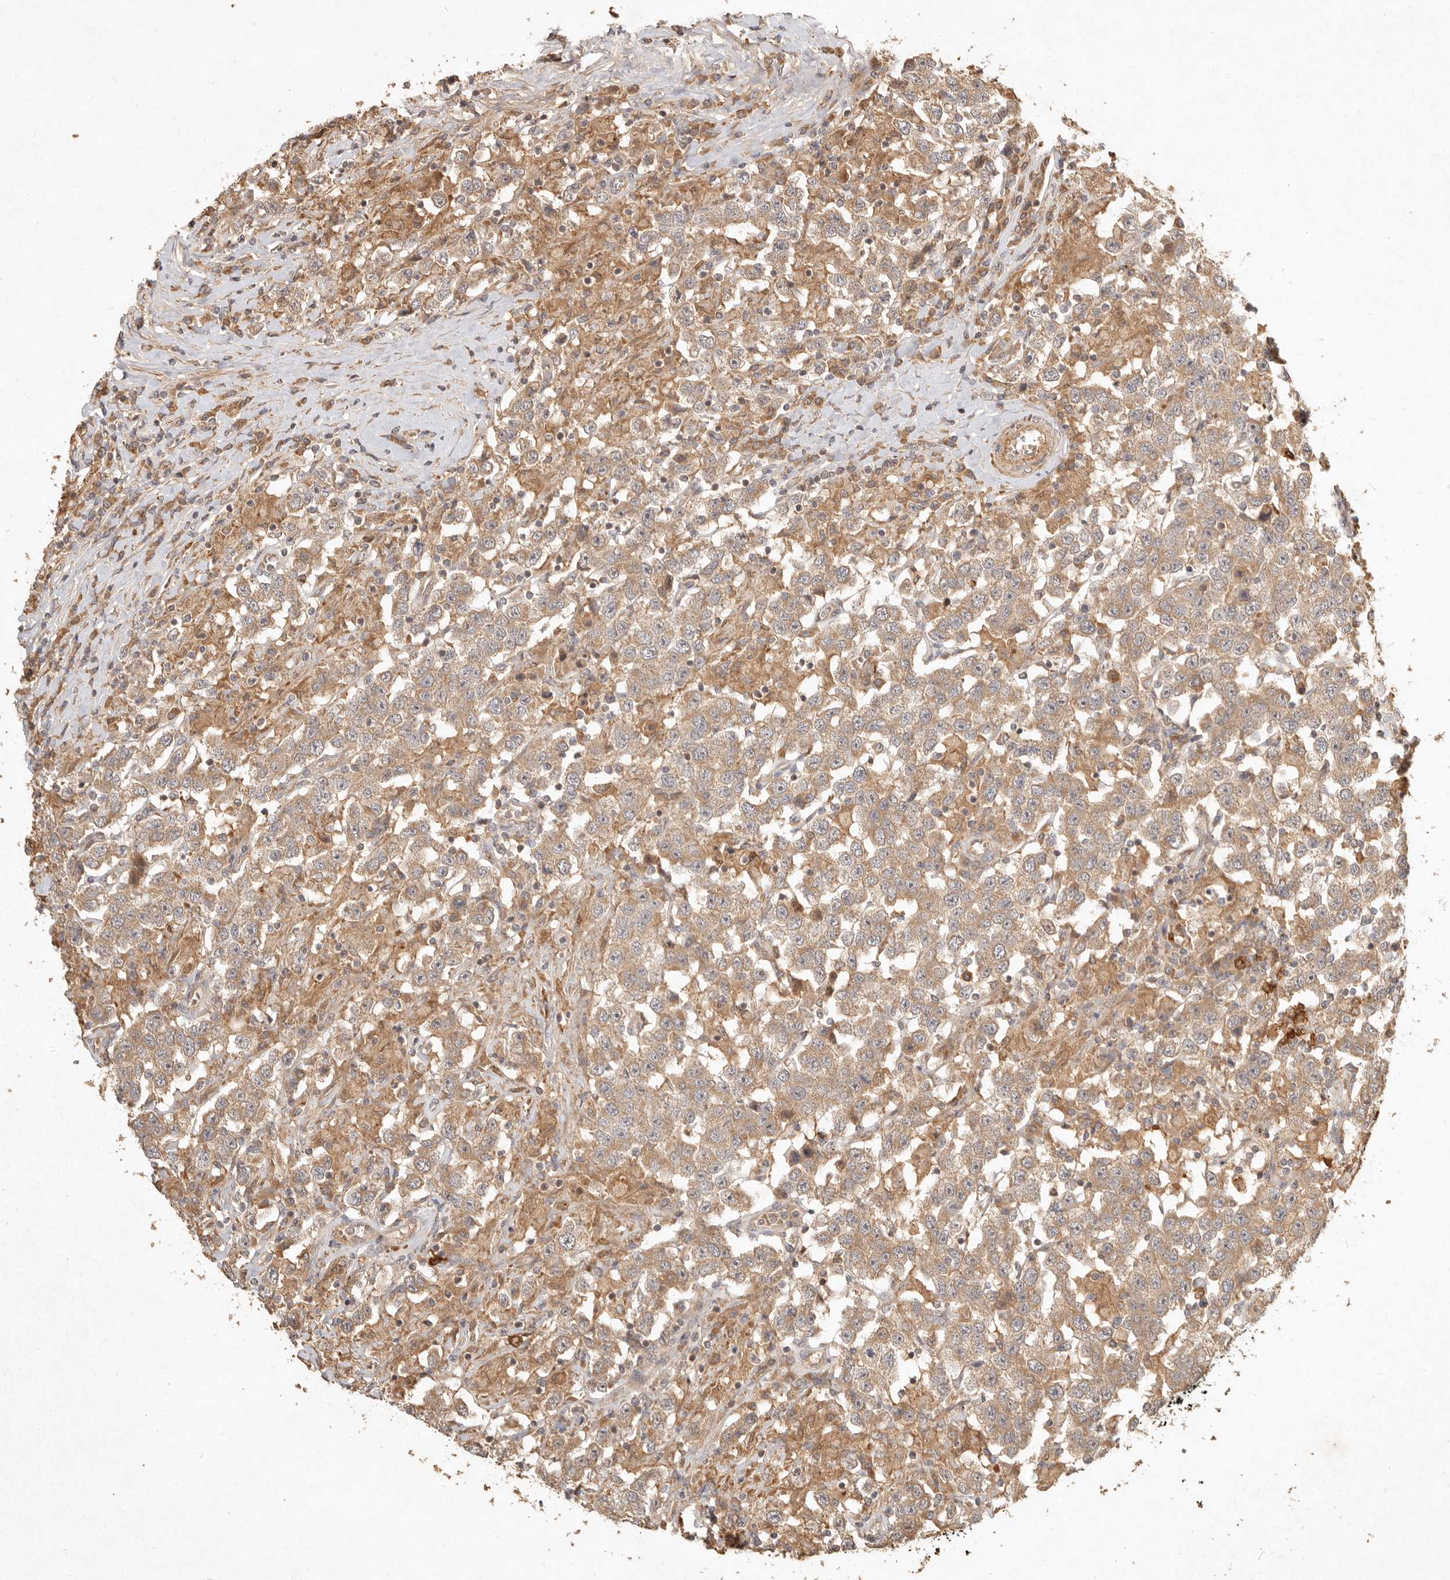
{"staining": {"intensity": "weak", "quantity": ">75%", "location": "cytoplasmic/membranous"}, "tissue": "testis cancer", "cell_type": "Tumor cells", "image_type": "cancer", "snomed": [{"axis": "morphology", "description": "Seminoma, NOS"}, {"axis": "topography", "description": "Testis"}], "caption": "This photomicrograph exhibits IHC staining of human seminoma (testis), with low weak cytoplasmic/membranous staining in about >75% of tumor cells.", "gene": "CLEC4C", "patient": {"sex": "male", "age": 41}}